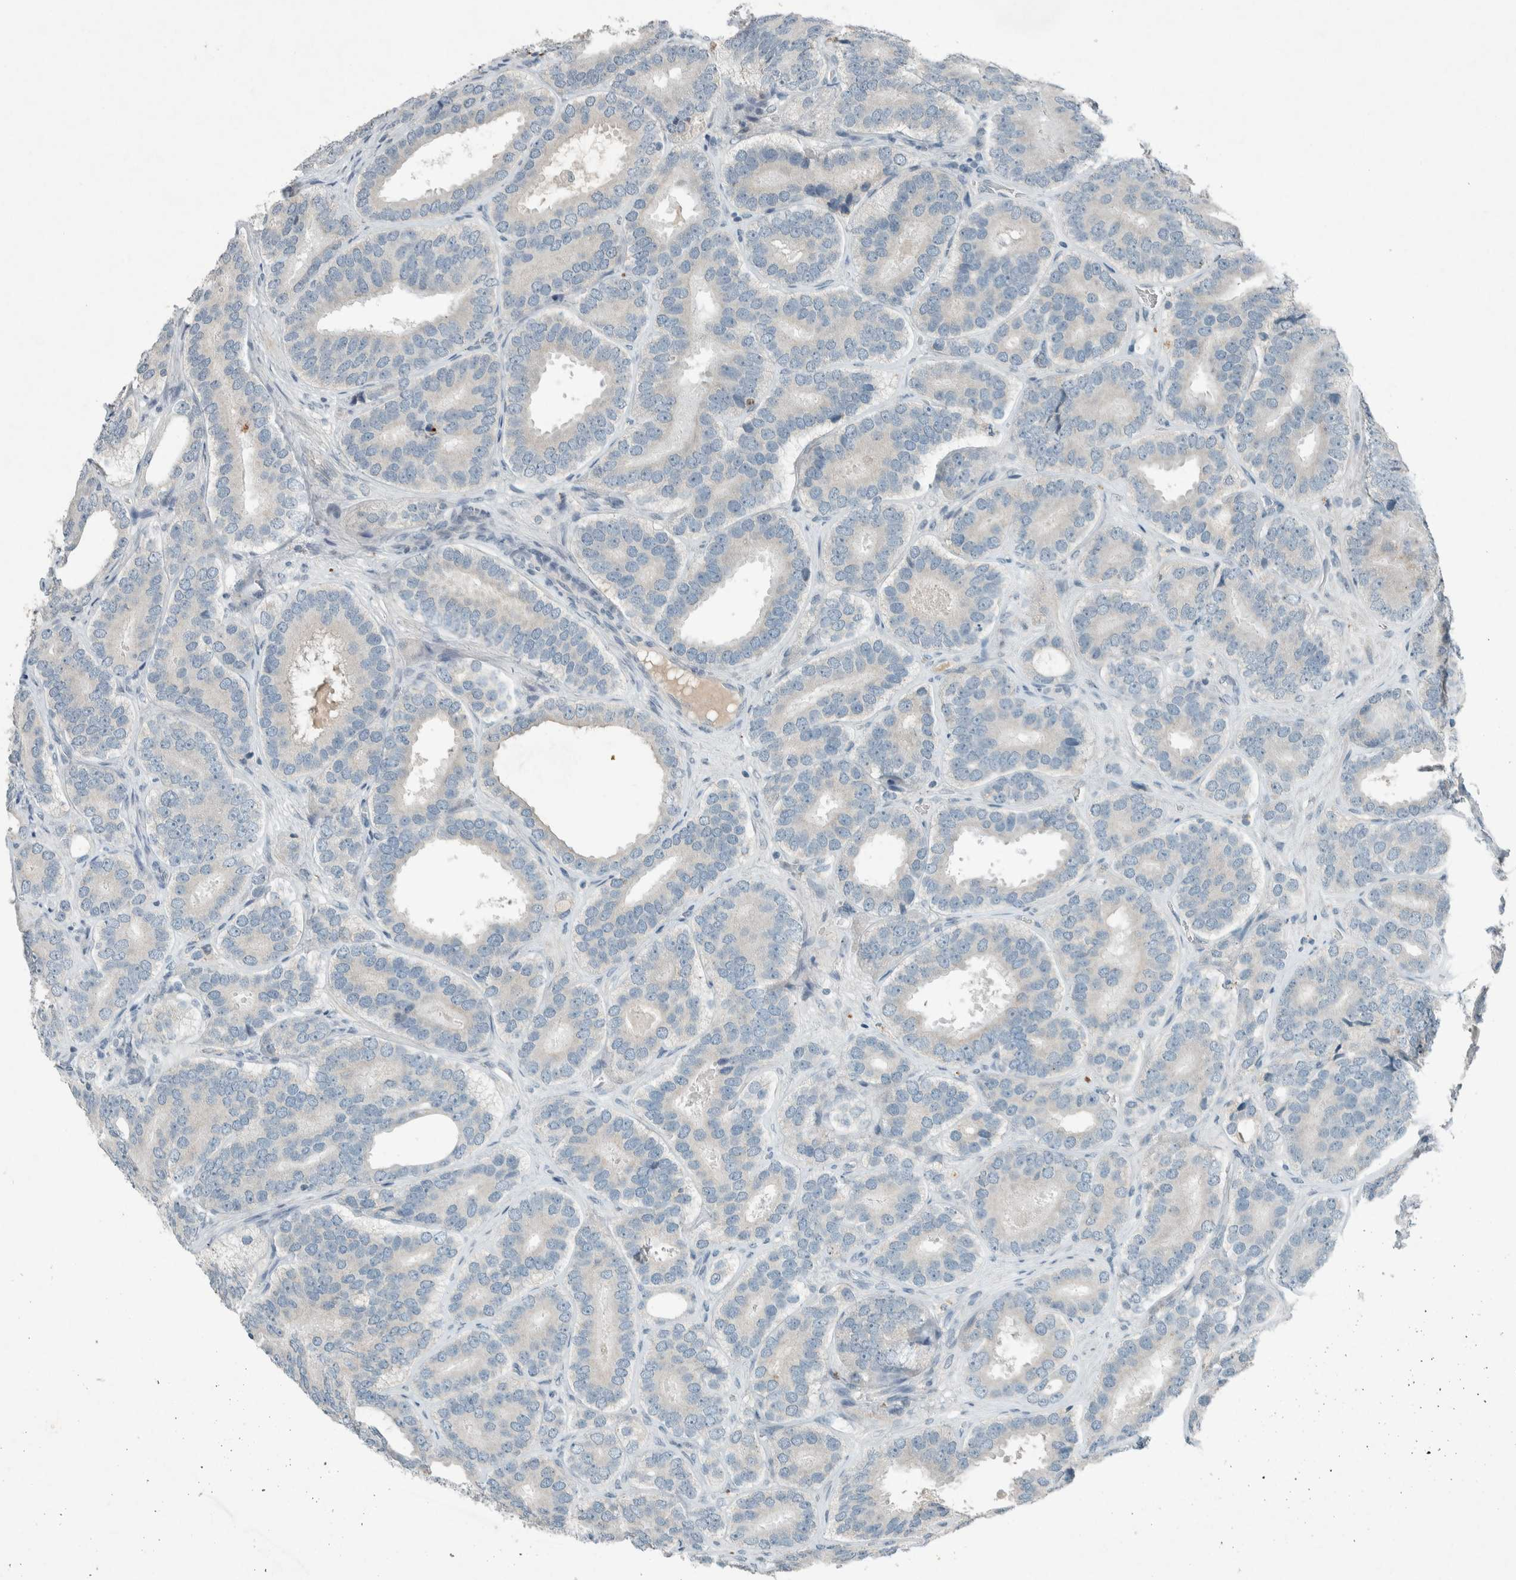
{"staining": {"intensity": "negative", "quantity": "none", "location": "none"}, "tissue": "prostate cancer", "cell_type": "Tumor cells", "image_type": "cancer", "snomed": [{"axis": "morphology", "description": "Adenocarcinoma, High grade"}, {"axis": "topography", "description": "Prostate"}], "caption": "Immunohistochemistry (IHC) photomicrograph of human prostate cancer (high-grade adenocarcinoma) stained for a protein (brown), which displays no positivity in tumor cells.", "gene": "CERCAM", "patient": {"sex": "male", "age": 56}}